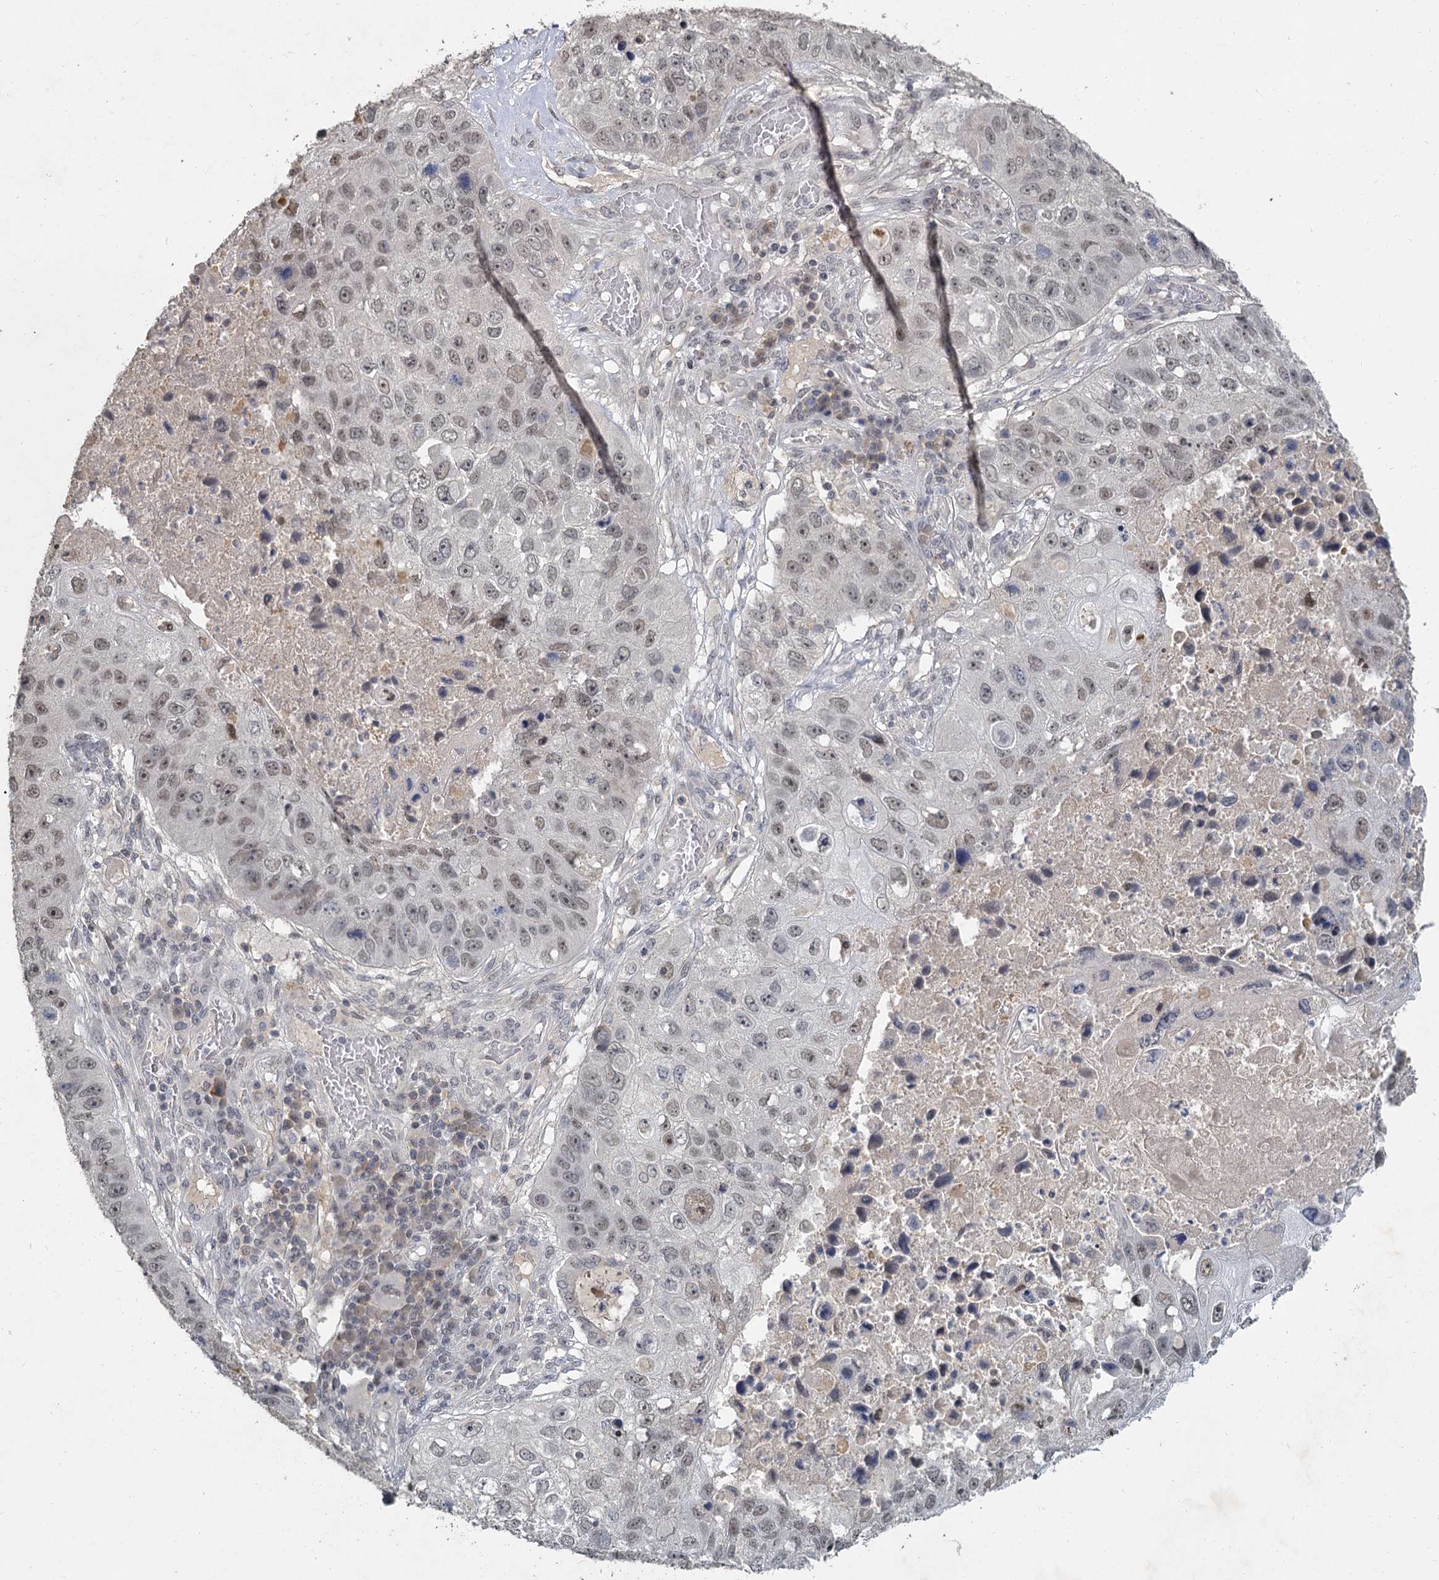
{"staining": {"intensity": "weak", "quantity": "<25%", "location": "nuclear"}, "tissue": "lung cancer", "cell_type": "Tumor cells", "image_type": "cancer", "snomed": [{"axis": "morphology", "description": "Squamous cell carcinoma, NOS"}, {"axis": "topography", "description": "Lung"}], "caption": "Tumor cells are negative for brown protein staining in lung squamous cell carcinoma.", "gene": "MUCL1", "patient": {"sex": "male", "age": 61}}